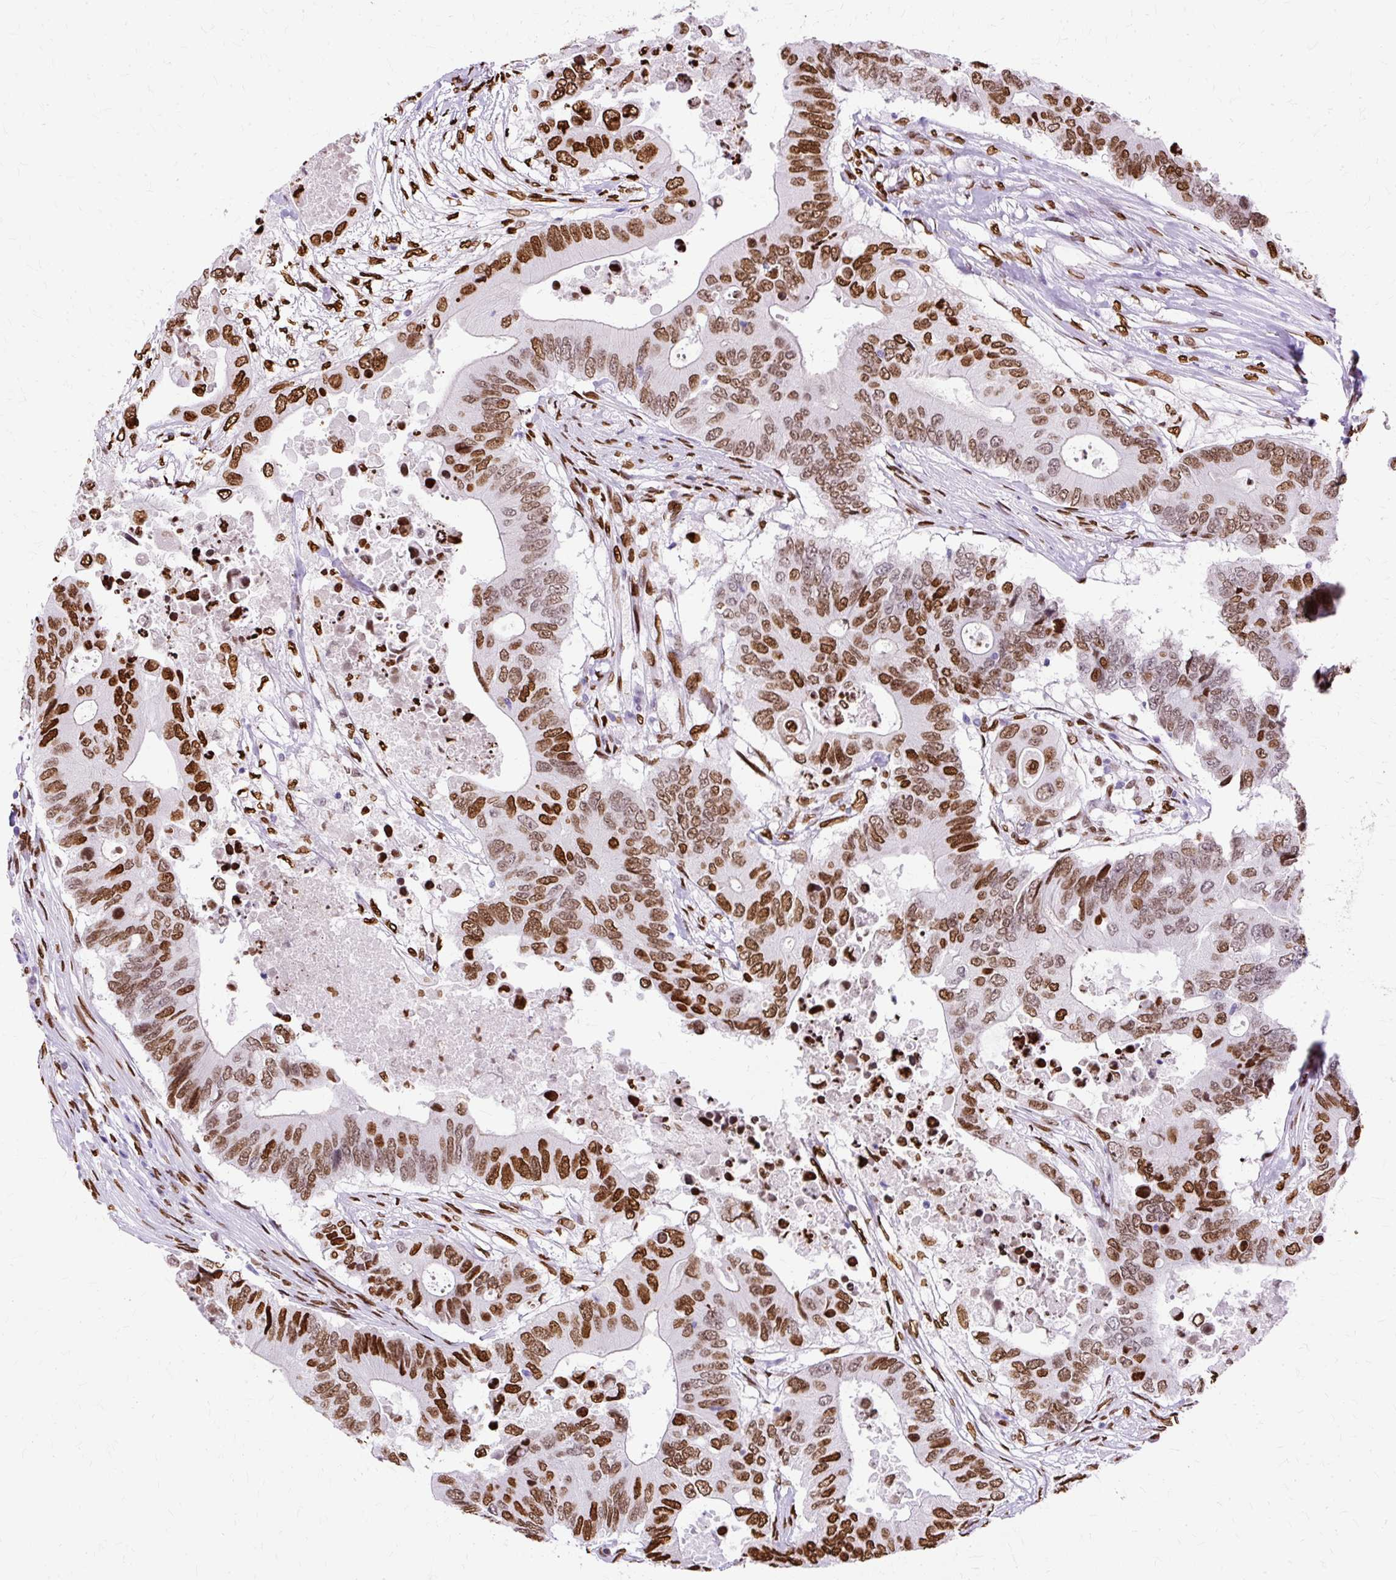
{"staining": {"intensity": "moderate", "quantity": ">75%", "location": "nuclear"}, "tissue": "colorectal cancer", "cell_type": "Tumor cells", "image_type": "cancer", "snomed": [{"axis": "morphology", "description": "Adenocarcinoma, NOS"}, {"axis": "topography", "description": "Colon"}], "caption": "An image of colorectal adenocarcinoma stained for a protein exhibits moderate nuclear brown staining in tumor cells.", "gene": "TMEM184C", "patient": {"sex": "male", "age": 71}}